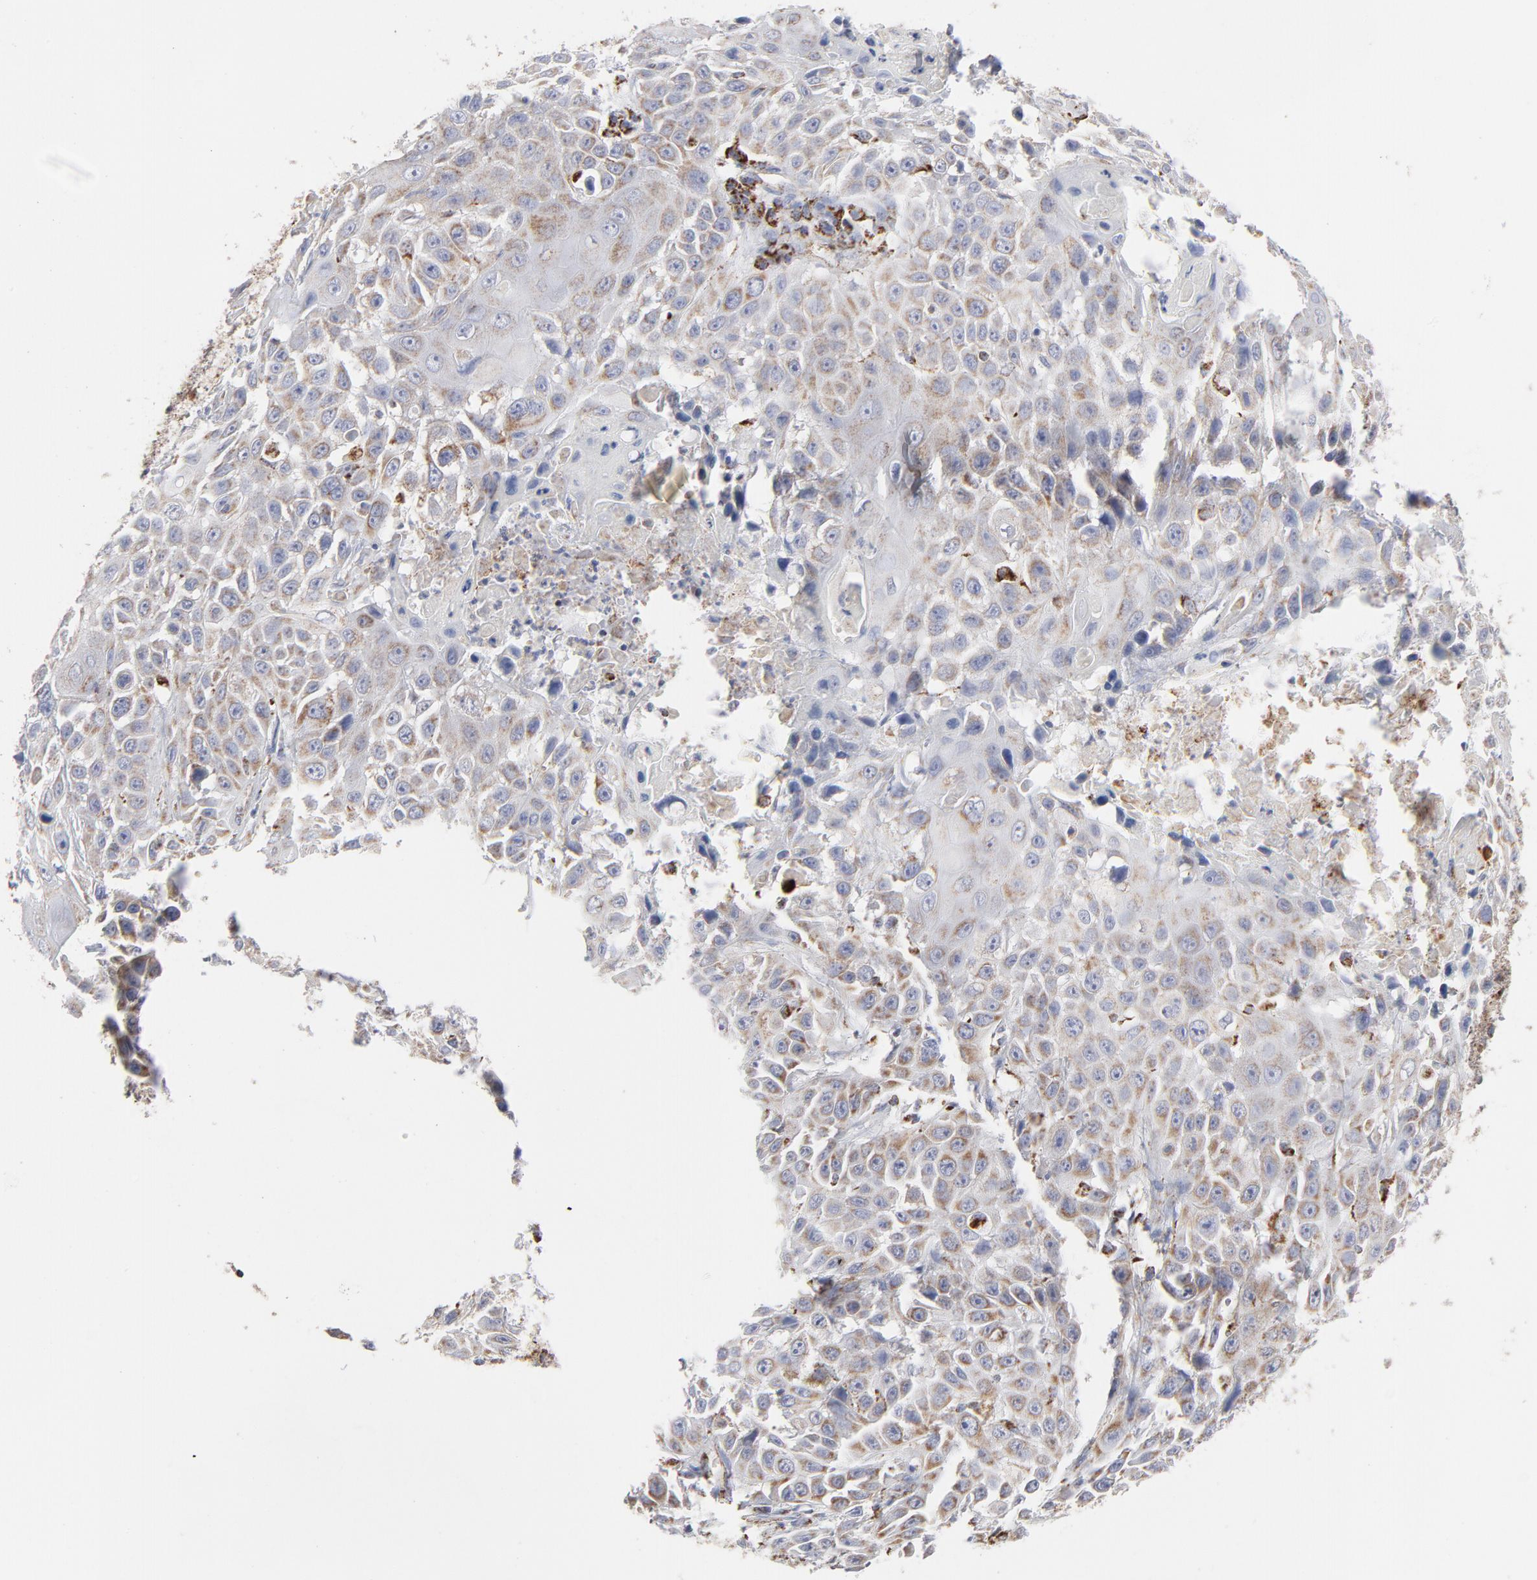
{"staining": {"intensity": "weak", "quantity": ">75%", "location": "cytoplasmic/membranous"}, "tissue": "cervical cancer", "cell_type": "Tumor cells", "image_type": "cancer", "snomed": [{"axis": "morphology", "description": "Squamous cell carcinoma, NOS"}, {"axis": "topography", "description": "Cervix"}], "caption": "There is low levels of weak cytoplasmic/membranous positivity in tumor cells of cervical cancer, as demonstrated by immunohistochemical staining (brown color).", "gene": "ASB3", "patient": {"sex": "female", "age": 39}}